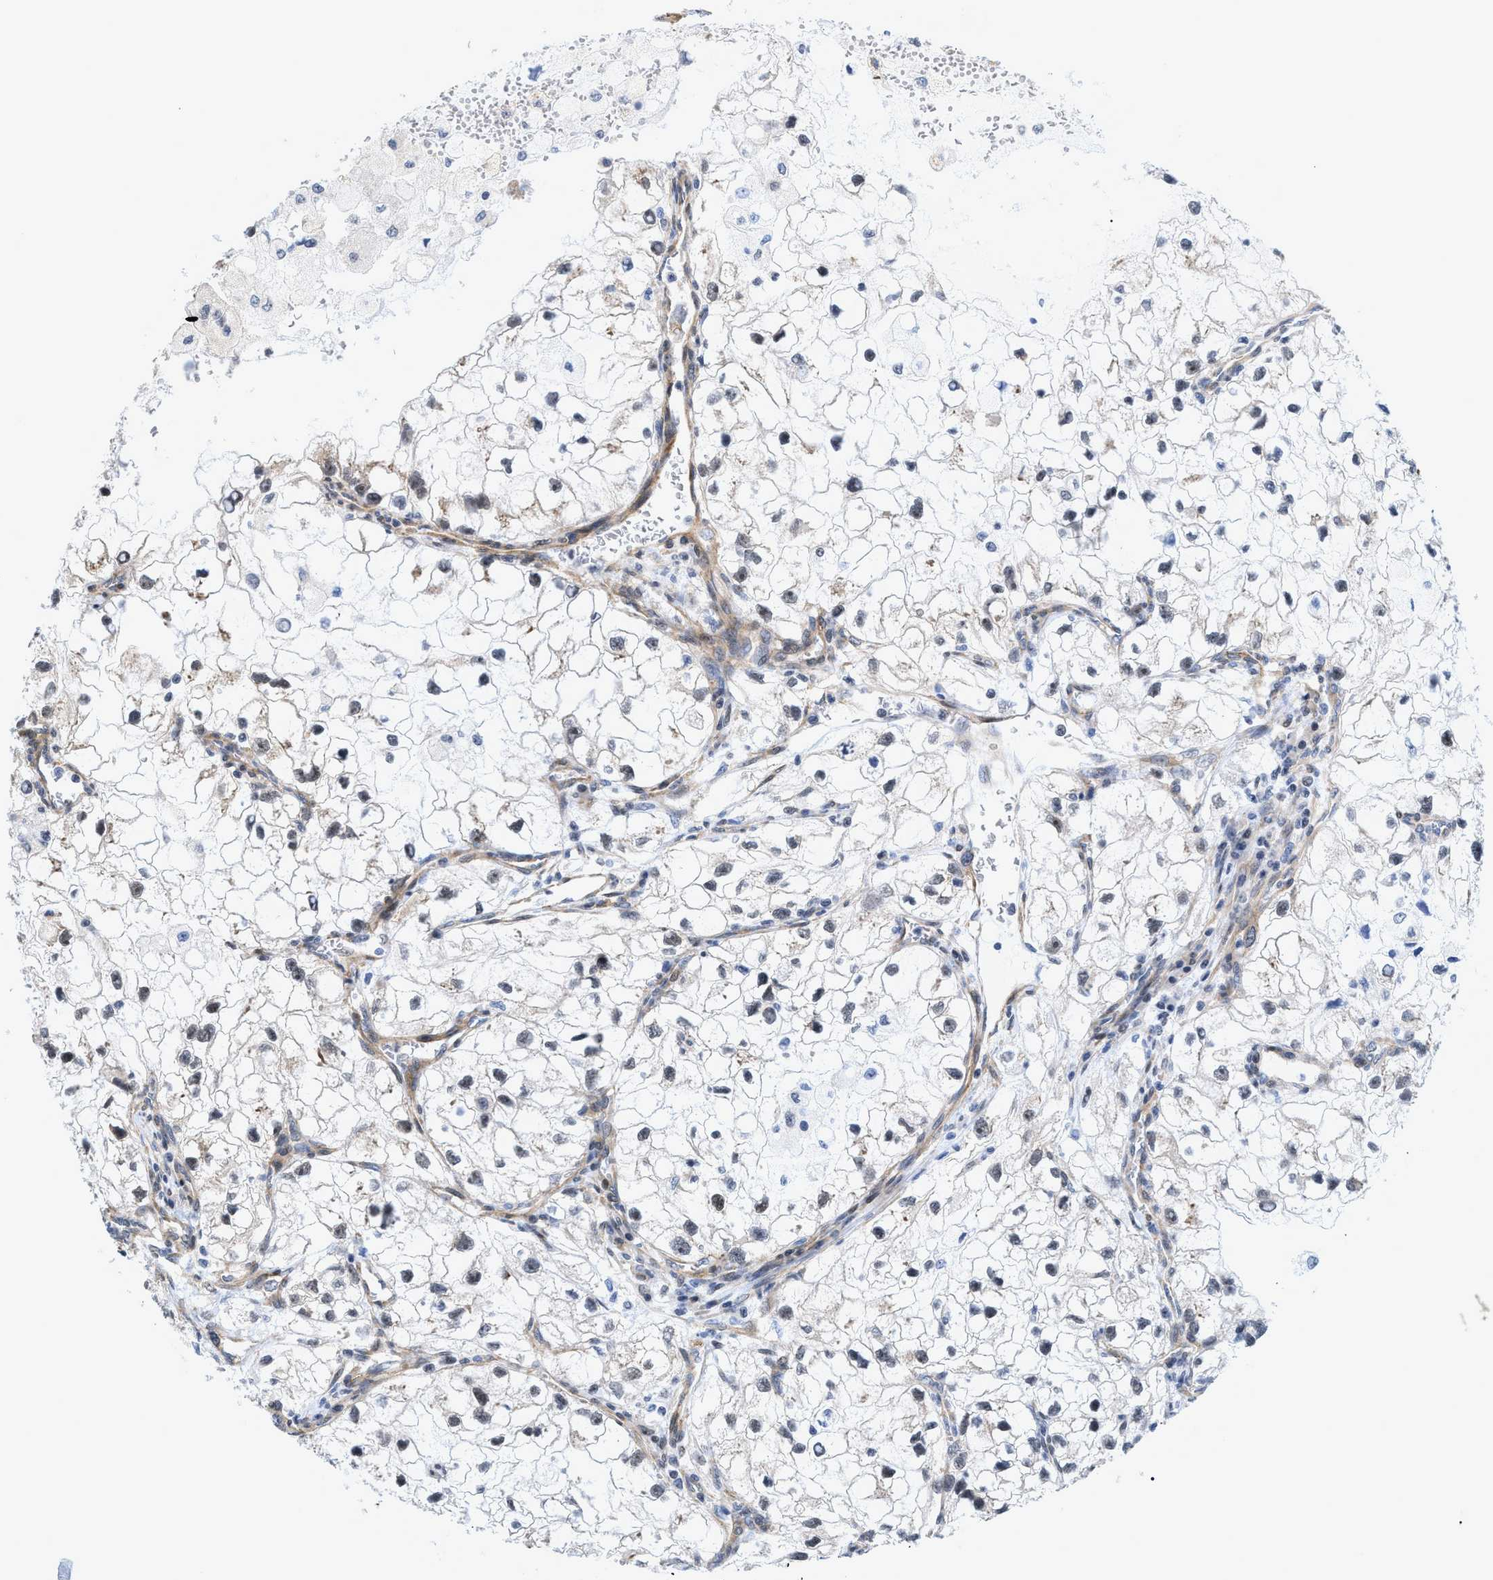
{"staining": {"intensity": "negative", "quantity": "none", "location": "none"}, "tissue": "renal cancer", "cell_type": "Tumor cells", "image_type": "cancer", "snomed": [{"axis": "morphology", "description": "Adenocarcinoma, NOS"}, {"axis": "topography", "description": "Kidney"}], "caption": "High magnification brightfield microscopy of renal cancer (adenocarcinoma) stained with DAB (brown) and counterstained with hematoxylin (blue): tumor cells show no significant positivity. (DAB (3,3'-diaminobenzidine) IHC visualized using brightfield microscopy, high magnification).", "gene": "GPRASP2", "patient": {"sex": "female", "age": 70}}